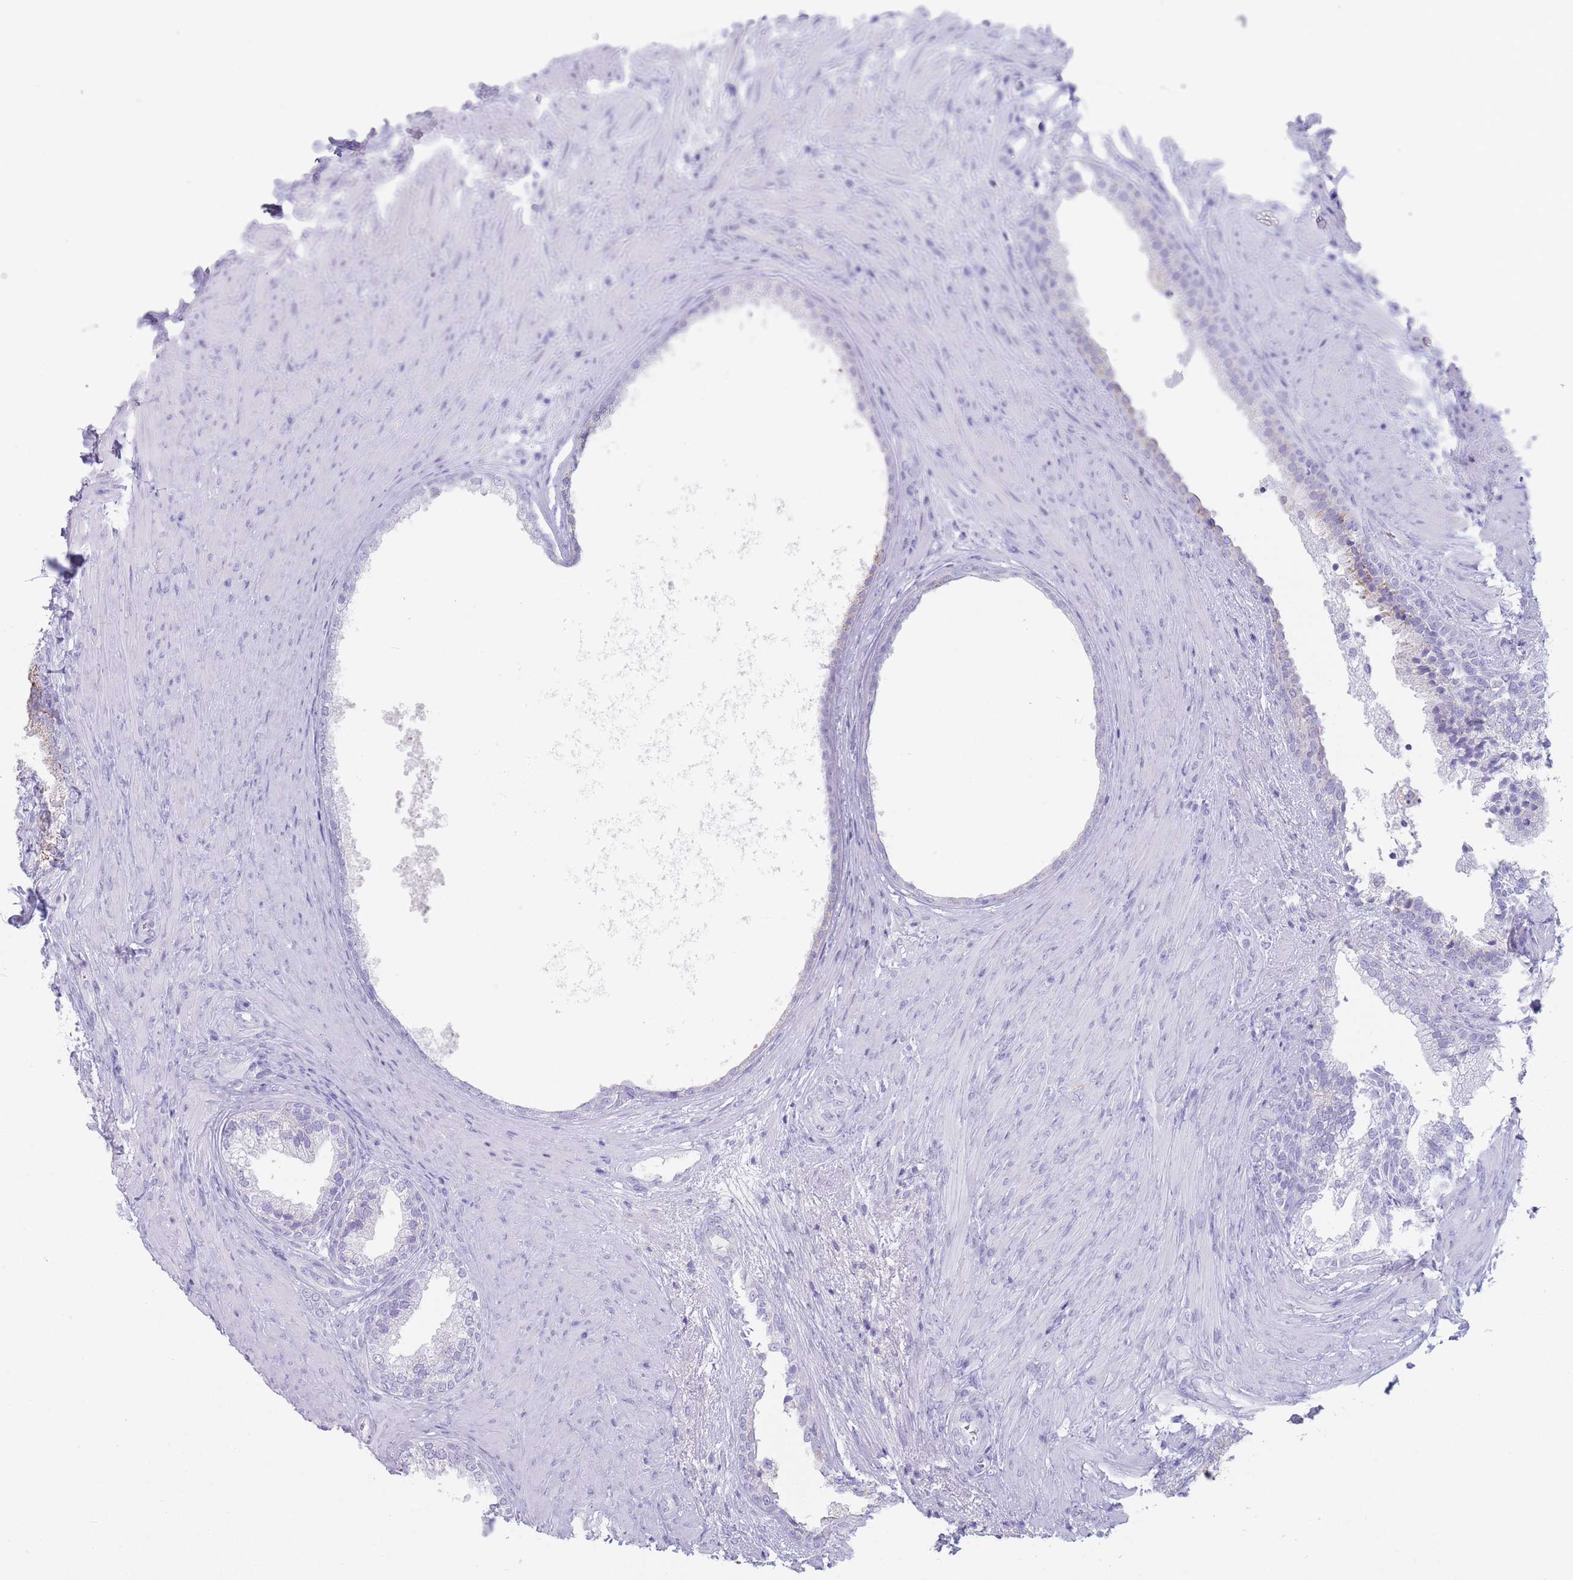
{"staining": {"intensity": "negative", "quantity": "none", "location": "none"}, "tissue": "prostate", "cell_type": "Glandular cells", "image_type": "normal", "snomed": [{"axis": "morphology", "description": "Normal tissue, NOS"}, {"axis": "topography", "description": "Prostate"}], "caption": "A high-resolution image shows immunohistochemistry (IHC) staining of unremarkable prostate, which exhibits no significant positivity in glandular cells. (Immunohistochemistry, brightfield microscopy, high magnification).", "gene": "GPR12", "patient": {"sex": "male", "age": 76}}